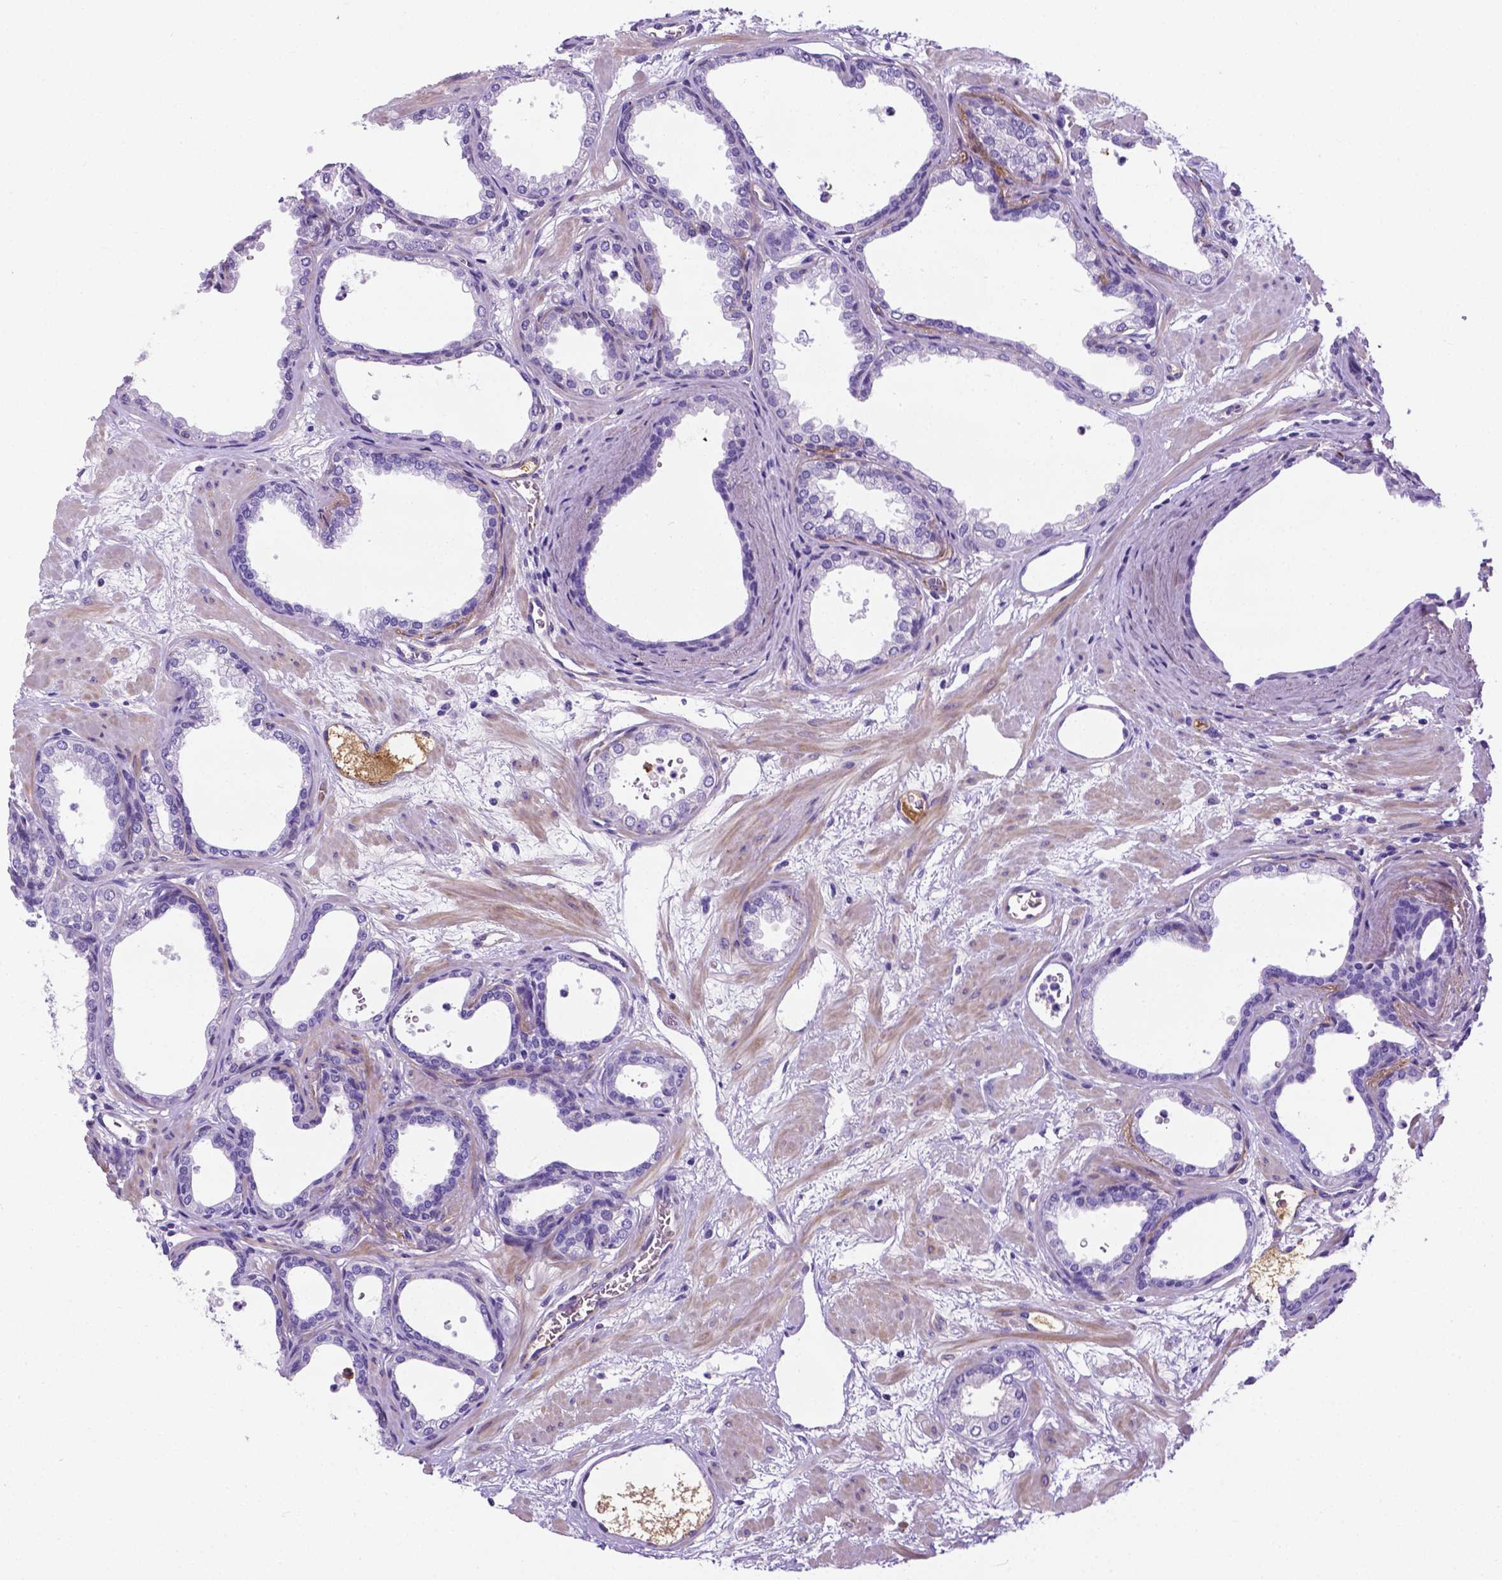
{"staining": {"intensity": "negative", "quantity": "none", "location": "none"}, "tissue": "prostate", "cell_type": "Glandular cells", "image_type": "normal", "snomed": [{"axis": "morphology", "description": "Normal tissue, NOS"}, {"axis": "topography", "description": "Prostate"}], "caption": "Photomicrograph shows no protein expression in glandular cells of normal prostate.", "gene": "APOE", "patient": {"sex": "male", "age": 37}}